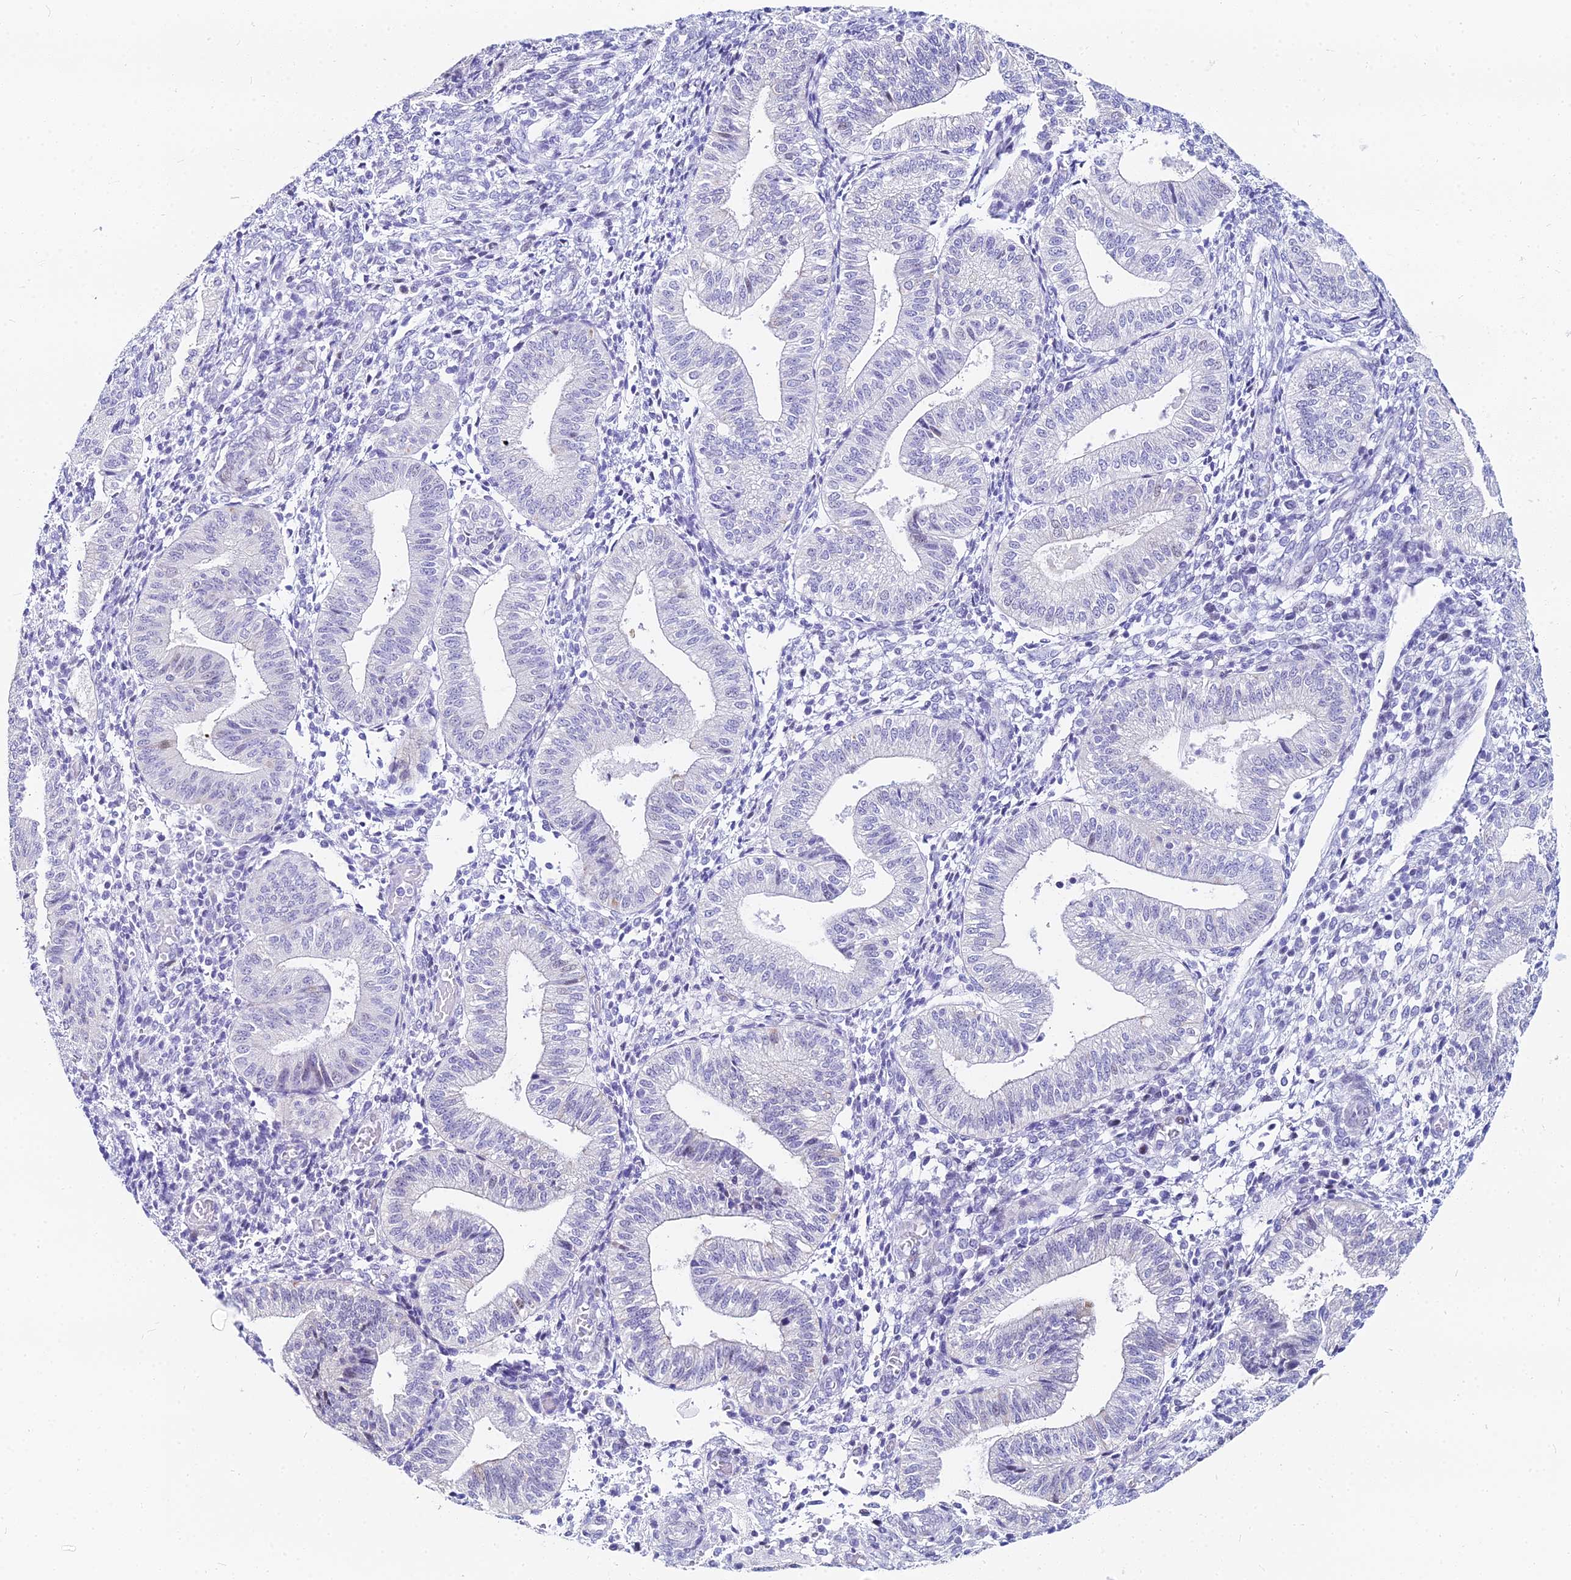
{"staining": {"intensity": "negative", "quantity": "none", "location": "none"}, "tissue": "endometrium", "cell_type": "Cells in endometrial stroma", "image_type": "normal", "snomed": [{"axis": "morphology", "description": "Normal tissue, NOS"}, {"axis": "topography", "description": "Endometrium"}], "caption": "IHC photomicrograph of unremarkable human endometrium stained for a protein (brown), which displays no expression in cells in endometrial stroma. The staining was performed using DAB (3,3'-diaminobenzidine) to visualize the protein expression in brown, while the nuclei were stained in blue with hematoxylin (Magnification: 20x).", "gene": "HSPA1L", "patient": {"sex": "female", "age": 34}}